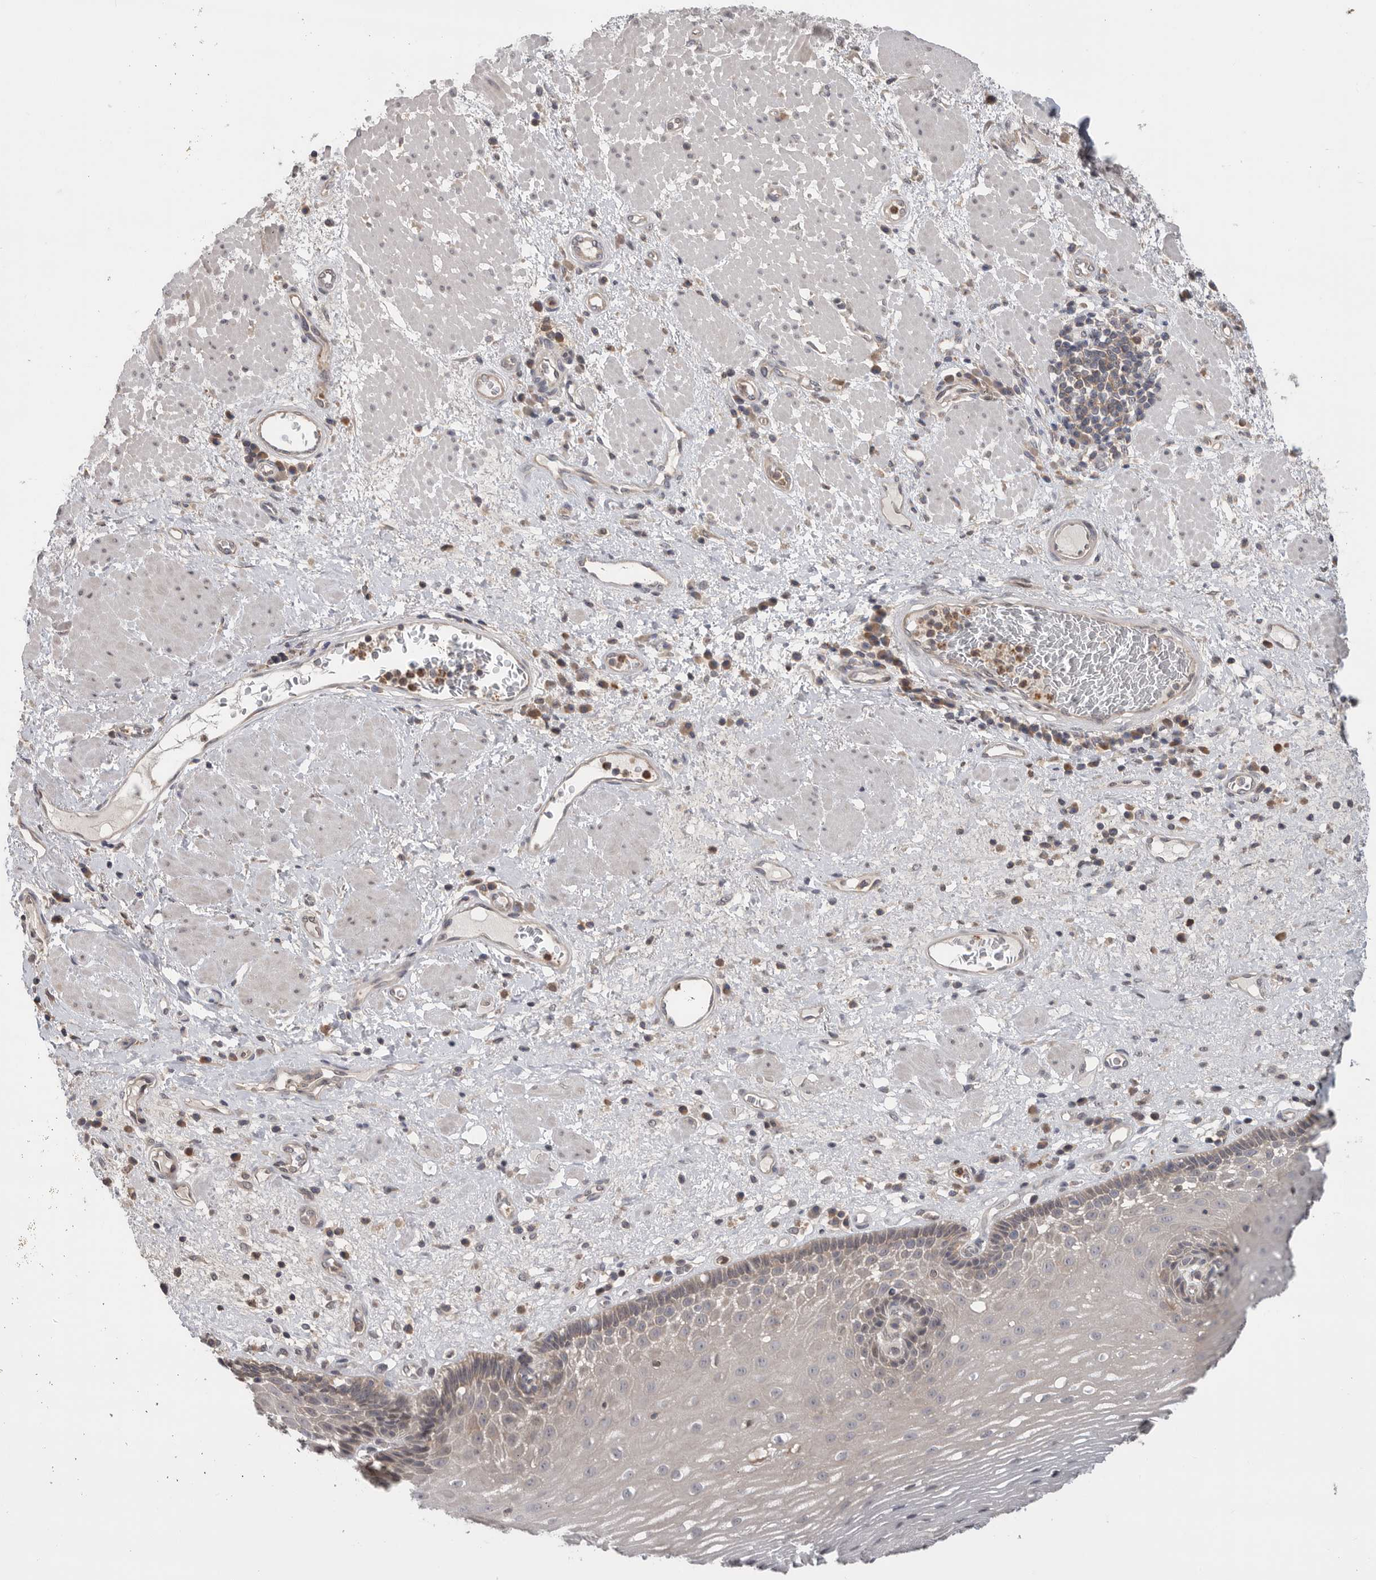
{"staining": {"intensity": "moderate", "quantity": "<25%", "location": "cytoplasmic/membranous"}, "tissue": "esophagus", "cell_type": "Squamous epithelial cells", "image_type": "normal", "snomed": [{"axis": "morphology", "description": "Normal tissue, NOS"}, {"axis": "morphology", "description": "Adenocarcinoma, NOS"}, {"axis": "topography", "description": "Esophagus"}], "caption": "Benign esophagus reveals moderate cytoplasmic/membranous staining in about <25% of squamous epithelial cells (Stains: DAB in brown, nuclei in blue, Microscopy: brightfield microscopy at high magnification)..", "gene": "KLK5", "patient": {"sex": "male", "age": 62}}